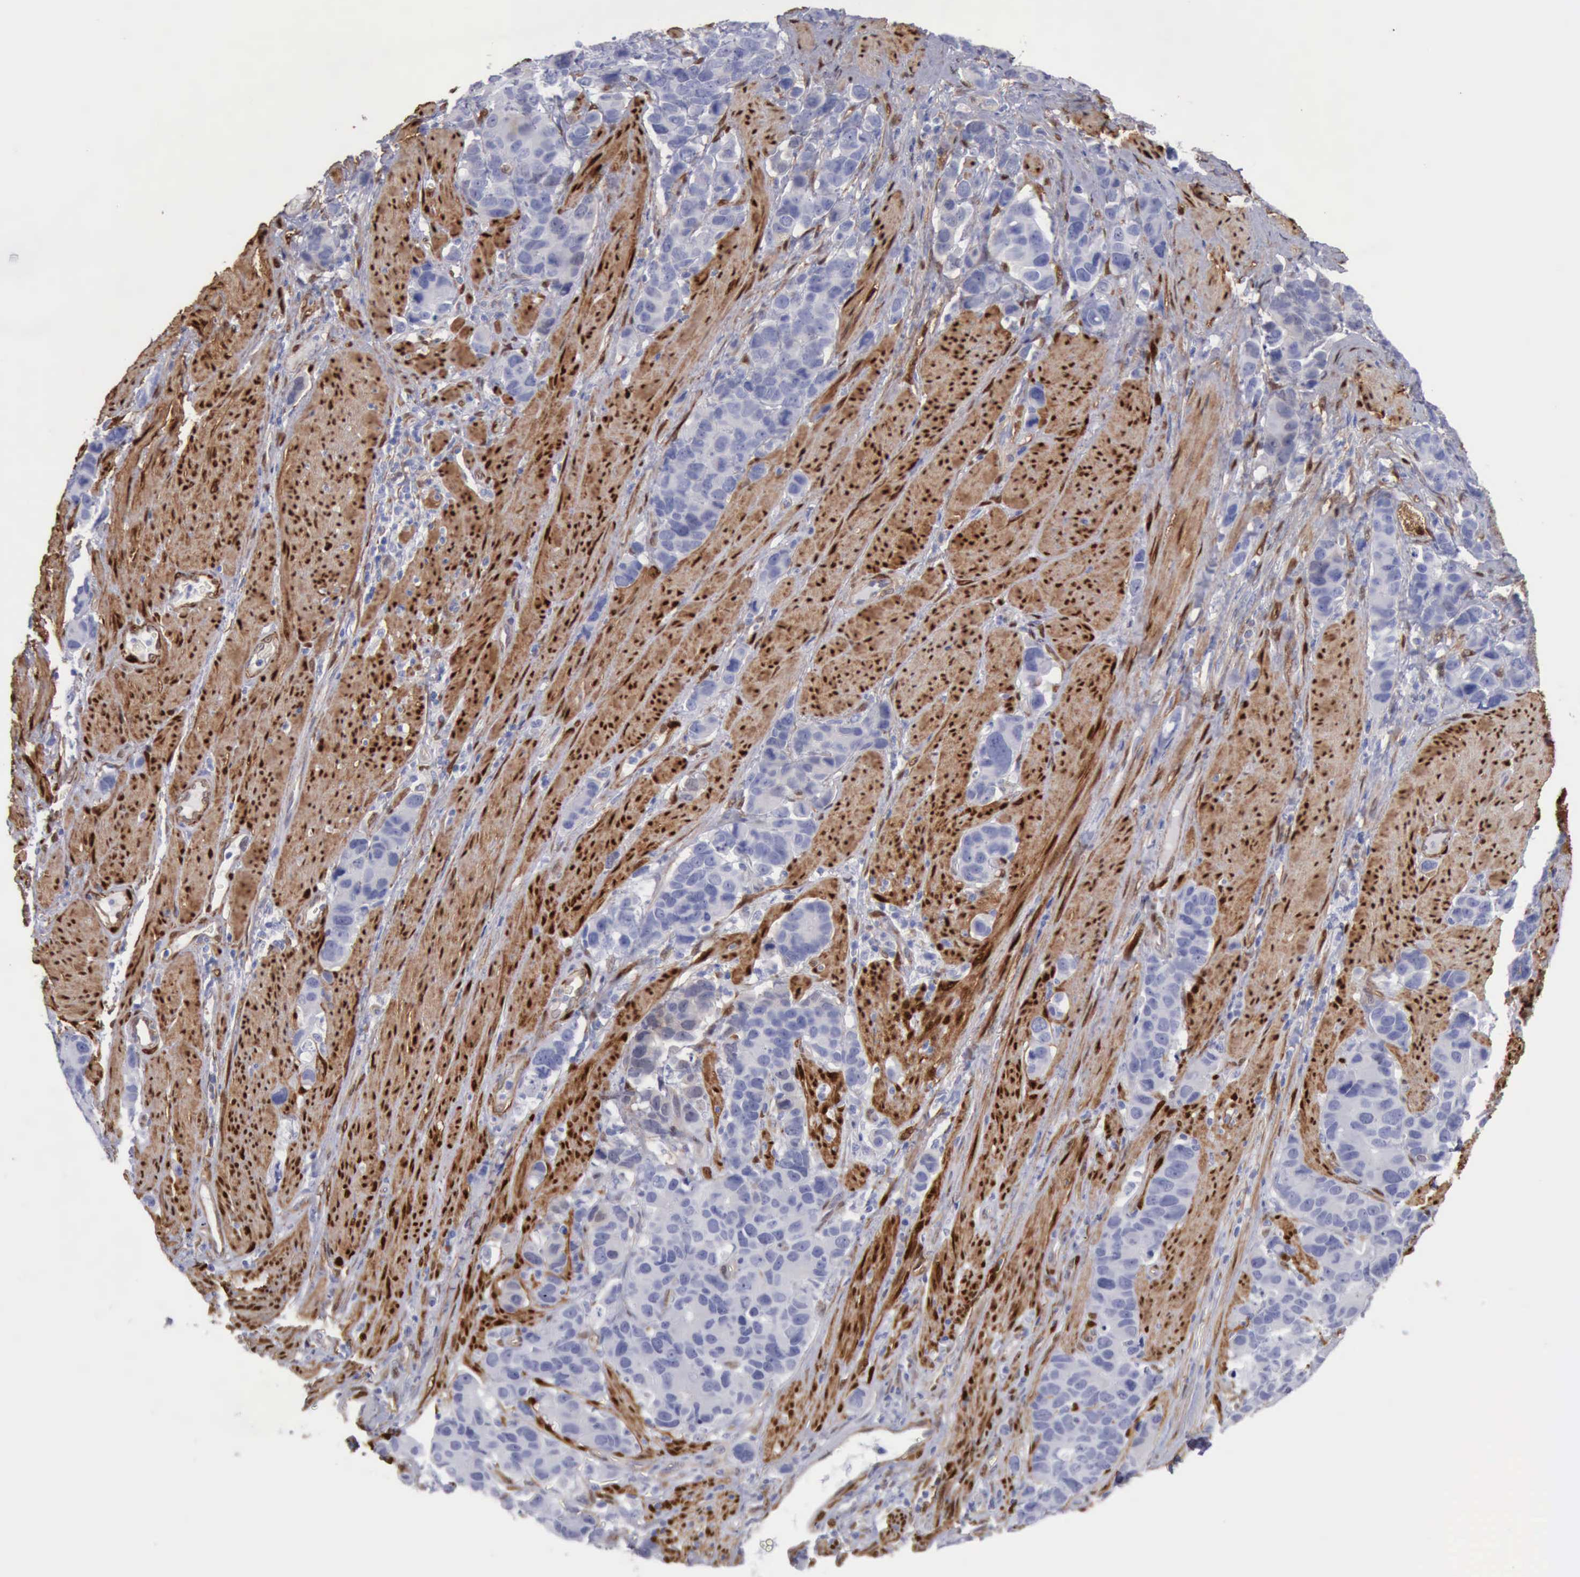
{"staining": {"intensity": "negative", "quantity": "none", "location": "none"}, "tissue": "stomach cancer", "cell_type": "Tumor cells", "image_type": "cancer", "snomed": [{"axis": "morphology", "description": "Adenocarcinoma, NOS"}, {"axis": "topography", "description": "Stomach, upper"}], "caption": "Stomach adenocarcinoma stained for a protein using IHC shows no expression tumor cells.", "gene": "FHL1", "patient": {"sex": "male", "age": 71}}